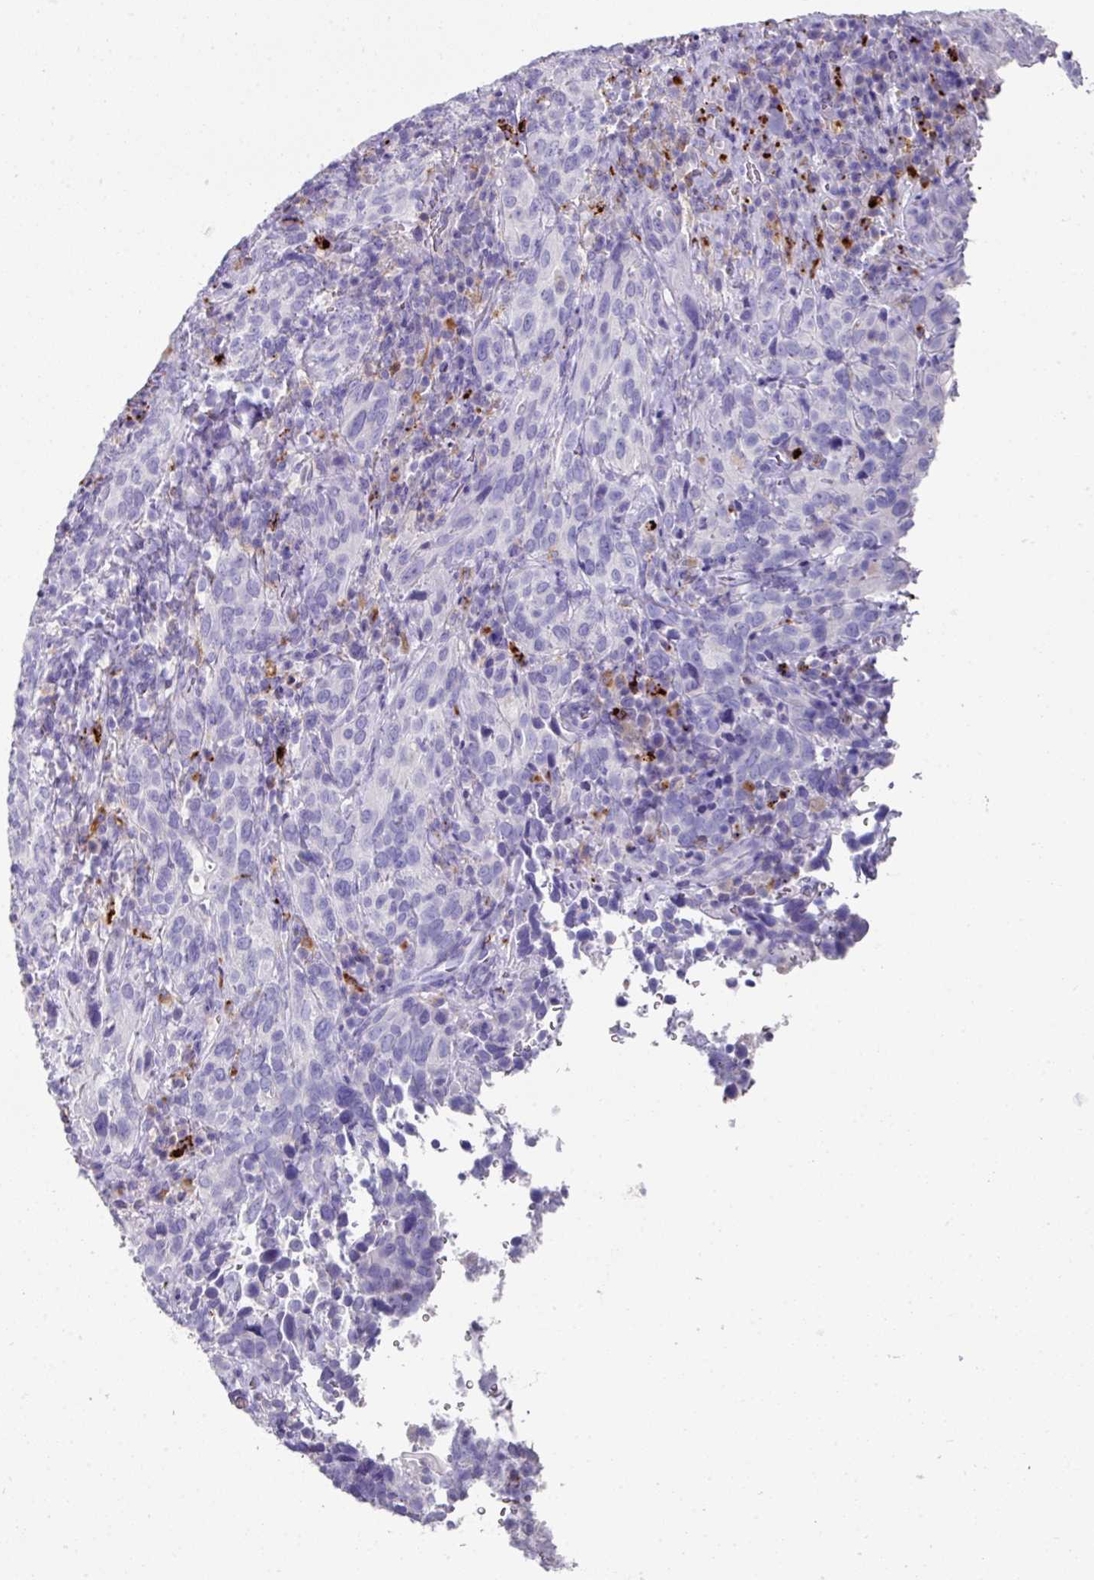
{"staining": {"intensity": "negative", "quantity": "none", "location": "none"}, "tissue": "cervical cancer", "cell_type": "Tumor cells", "image_type": "cancer", "snomed": [{"axis": "morphology", "description": "Squamous cell carcinoma, NOS"}, {"axis": "topography", "description": "Cervix"}], "caption": "Immunohistochemistry photomicrograph of neoplastic tissue: squamous cell carcinoma (cervical) stained with DAB exhibits no significant protein positivity in tumor cells. (Stains: DAB immunohistochemistry (IHC) with hematoxylin counter stain, Microscopy: brightfield microscopy at high magnification).", "gene": "CPVL", "patient": {"sex": "female", "age": 51}}